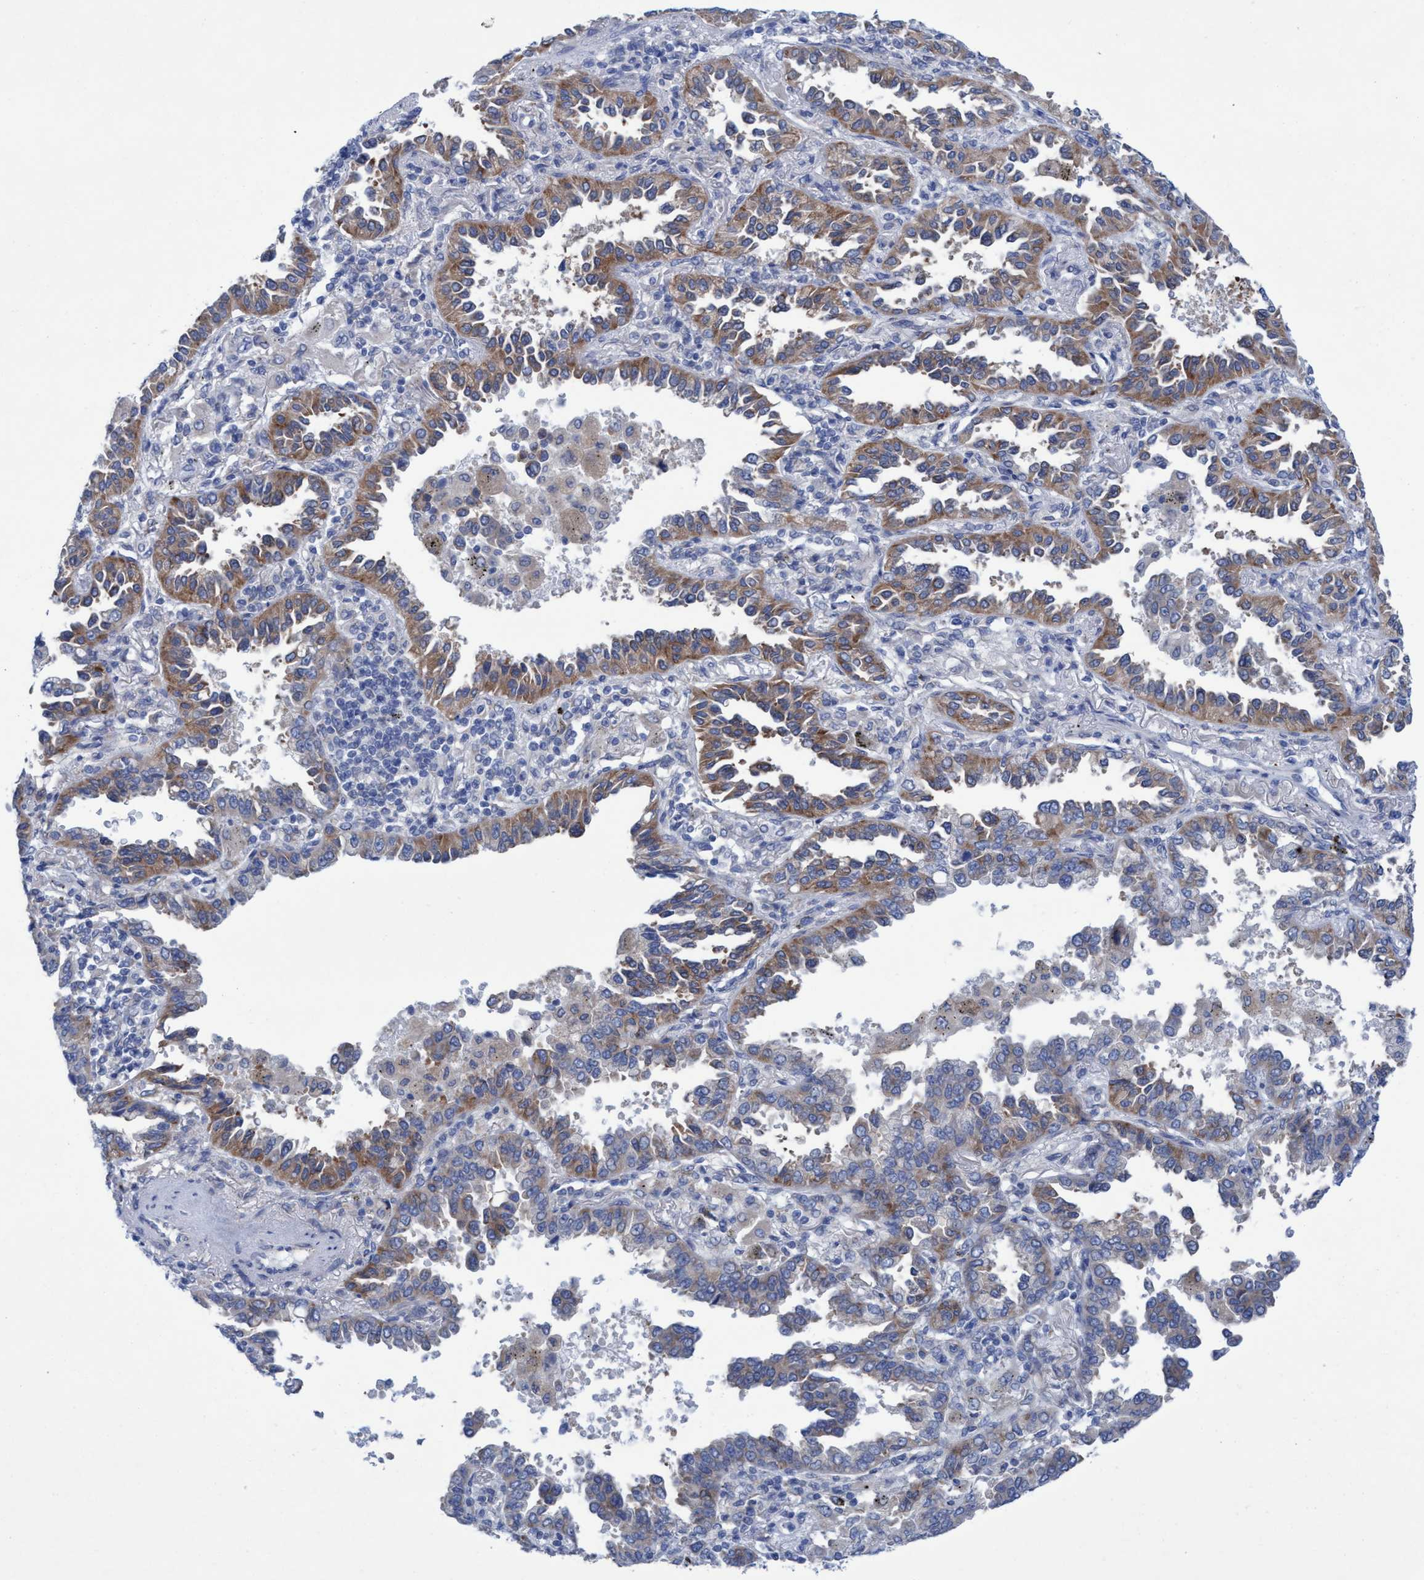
{"staining": {"intensity": "moderate", "quantity": ">75%", "location": "cytoplasmic/membranous"}, "tissue": "lung cancer", "cell_type": "Tumor cells", "image_type": "cancer", "snomed": [{"axis": "morphology", "description": "Normal tissue, NOS"}, {"axis": "morphology", "description": "Adenocarcinoma, NOS"}, {"axis": "topography", "description": "Lung"}], "caption": "An IHC photomicrograph of neoplastic tissue is shown. Protein staining in brown labels moderate cytoplasmic/membranous positivity in lung adenocarcinoma within tumor cells.", "gene": "RSAD1", "patient": {"sex": "male", "age": 59}}